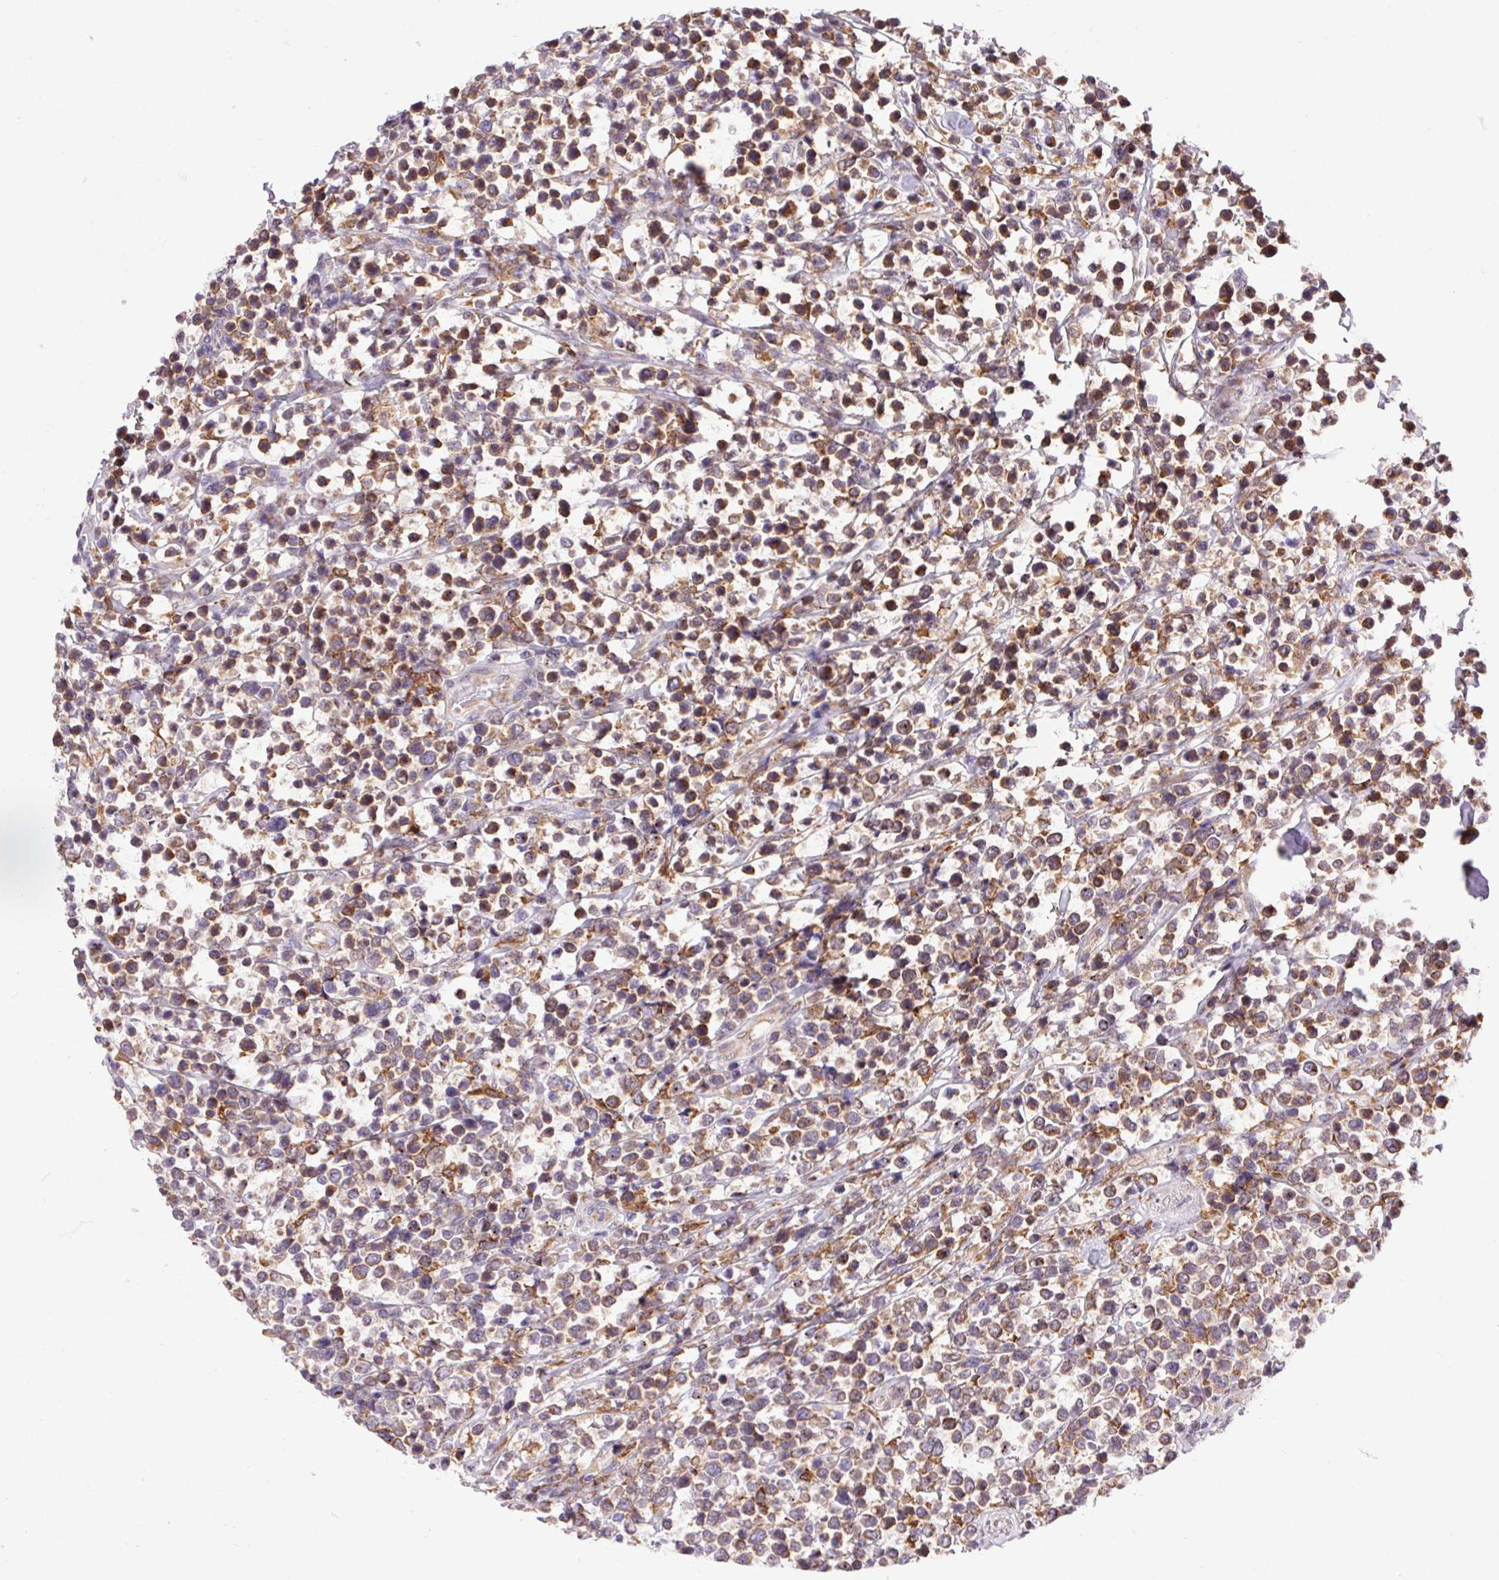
{"staining": {"intensity": "moderate", "quantity": ">75%", "location": "cytoplasmic/membranous"}, "tissue": "lymphoma", "cell_type": "Tumor cells", "image_type": "cancer", "snomed": [{"axis": "morphology", "description": "Malignant lymphoma, non-Hodgkin's type, High grade"}, {"axis": "topography", "description": "Soft tissue"}], "caption": "High-grade malignant lymphoma, non-Hodgkin's type stained with a brown dye reveals moderate cytoplasmic/membranous positive expression in about >75% of tumor cells.", "gene": "KLHL20", "patient": {"sex": "female", "age": 56}}